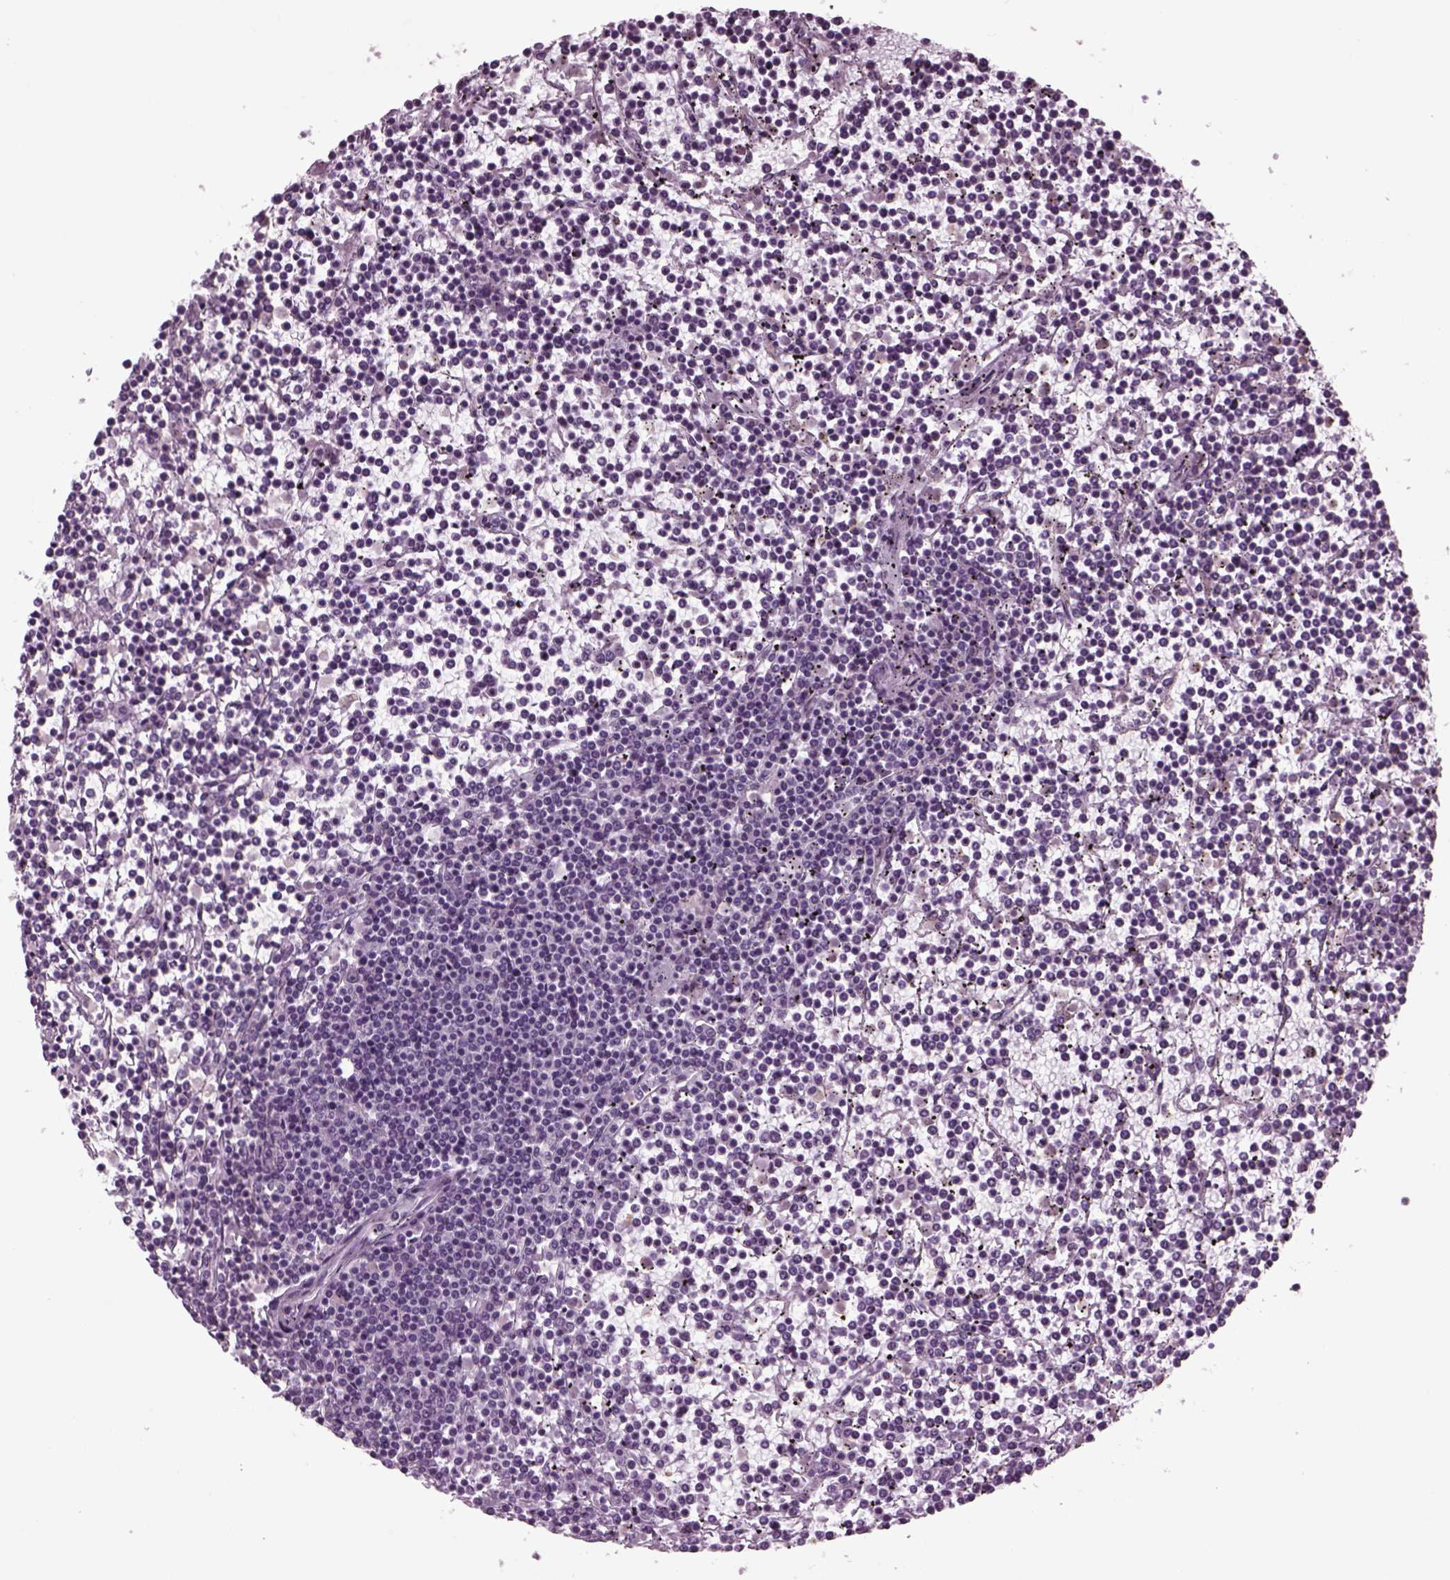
{"staining": {"intensity": "negative", "quantity": "none", "location": "none"}, "tissue": "lymphoma", "cell_type": "Tumor cells", "image_type": "cancer", "snomed": [{"axis": "morphology", "description": "Malignant lymphoma, non-Hodgkin's type, Low grade"}, {"axis": "topography", "description": "Spleen"}], "caption": "An immunohistochemistry image of lymphoma is shown. There is no staining in tumor cells of lymphoma. The staining is performed using DAB brown chromogen with nuclei counter-stained in using hematoxylin.", "gene": "ODF3", "patient": {"sex": "female", "age": 19}}